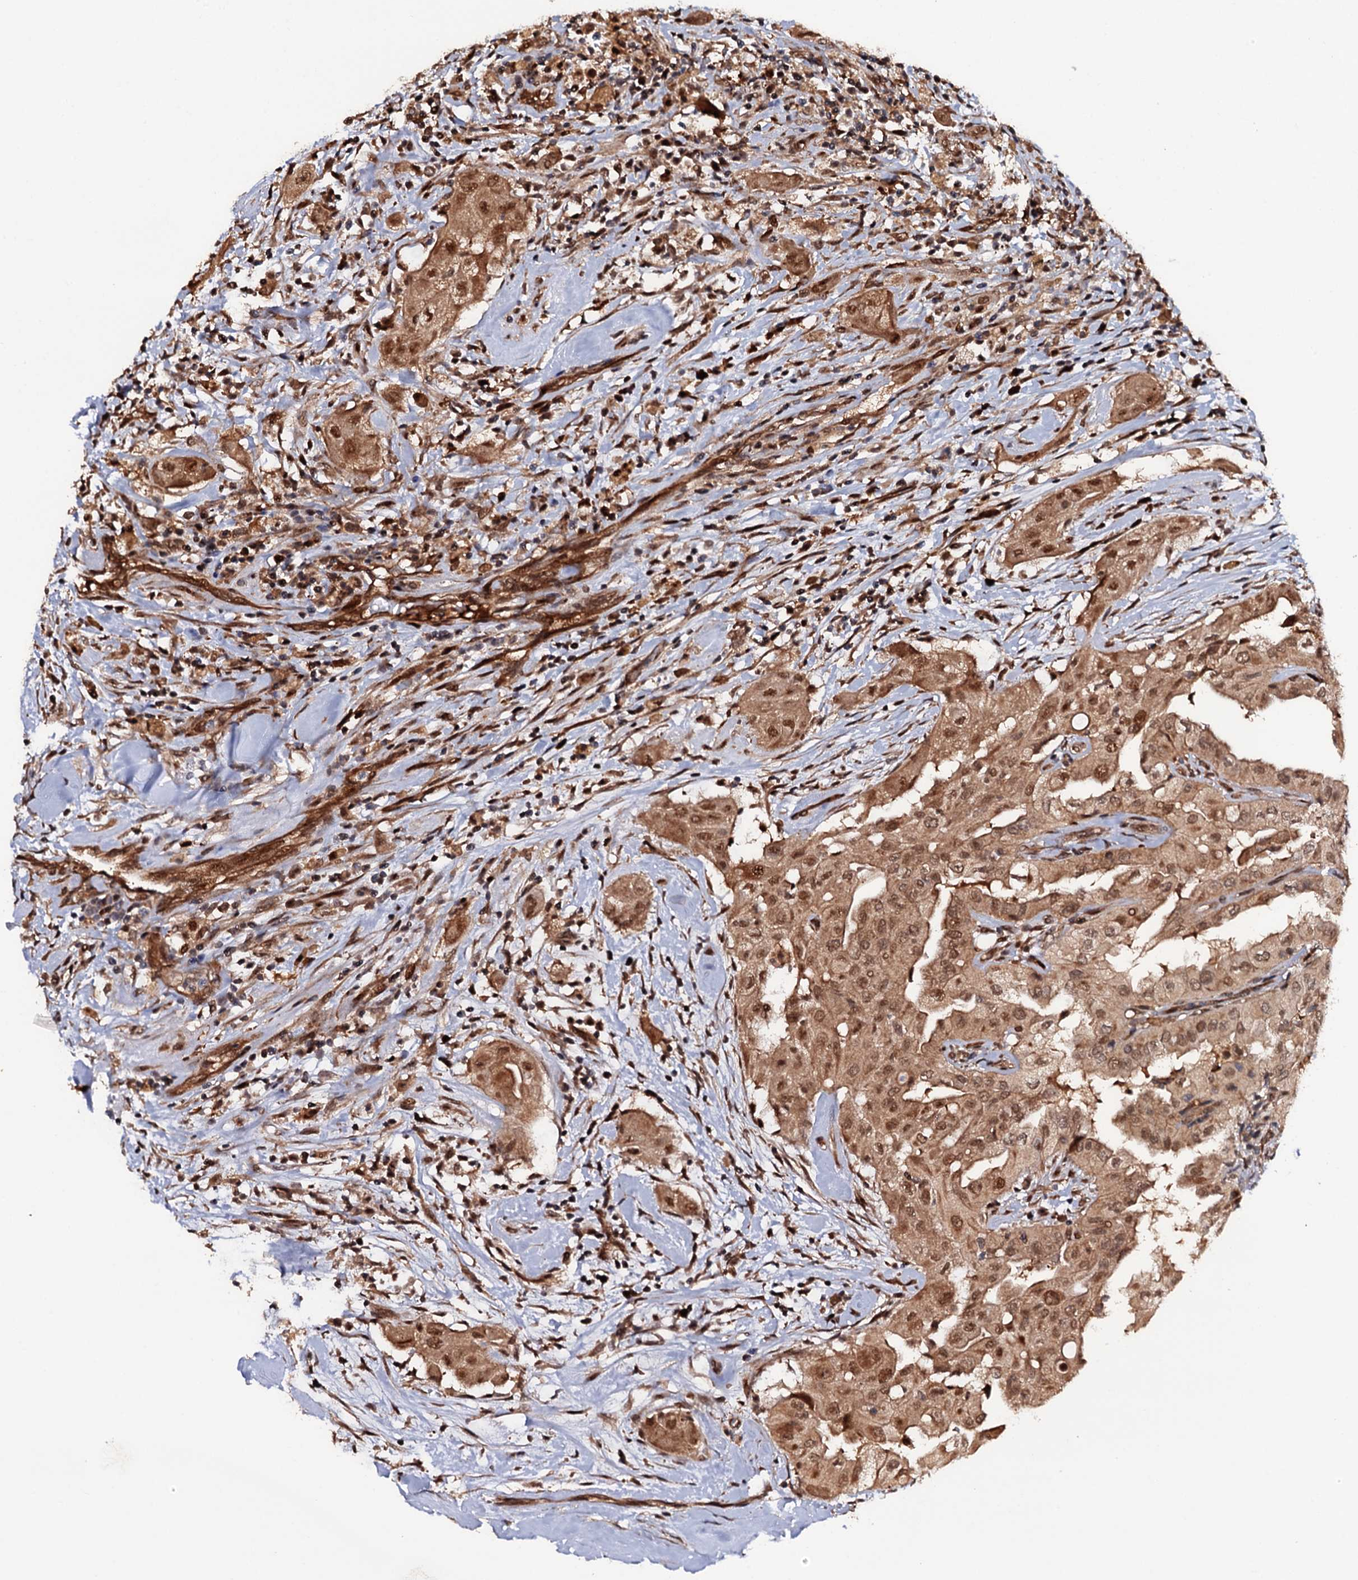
{"staining": {"intensity": "moderate", "quantity": ">75%", "location": "cytoplasmic/membranous,nuclear"}, "tissue": "thyroid cancer", "cell_type": "Tumor cells", "image_type": "cancer", "snomed": [{"axis": "morphology", "description": "Papillary adenocarcinoma, NOS"}, {"axis": "topography", "description": "Thyroid gland"}], "caption": "Immunohistochemical staining of thyroid cancer (papillary adenocarcinoma) displays moderate cytoplasmic/membranous and nuclear protein expression in approximately >75% of tumor cells.", "gene": "CDC23", "patient": {"sex": "female", "age": 59}}